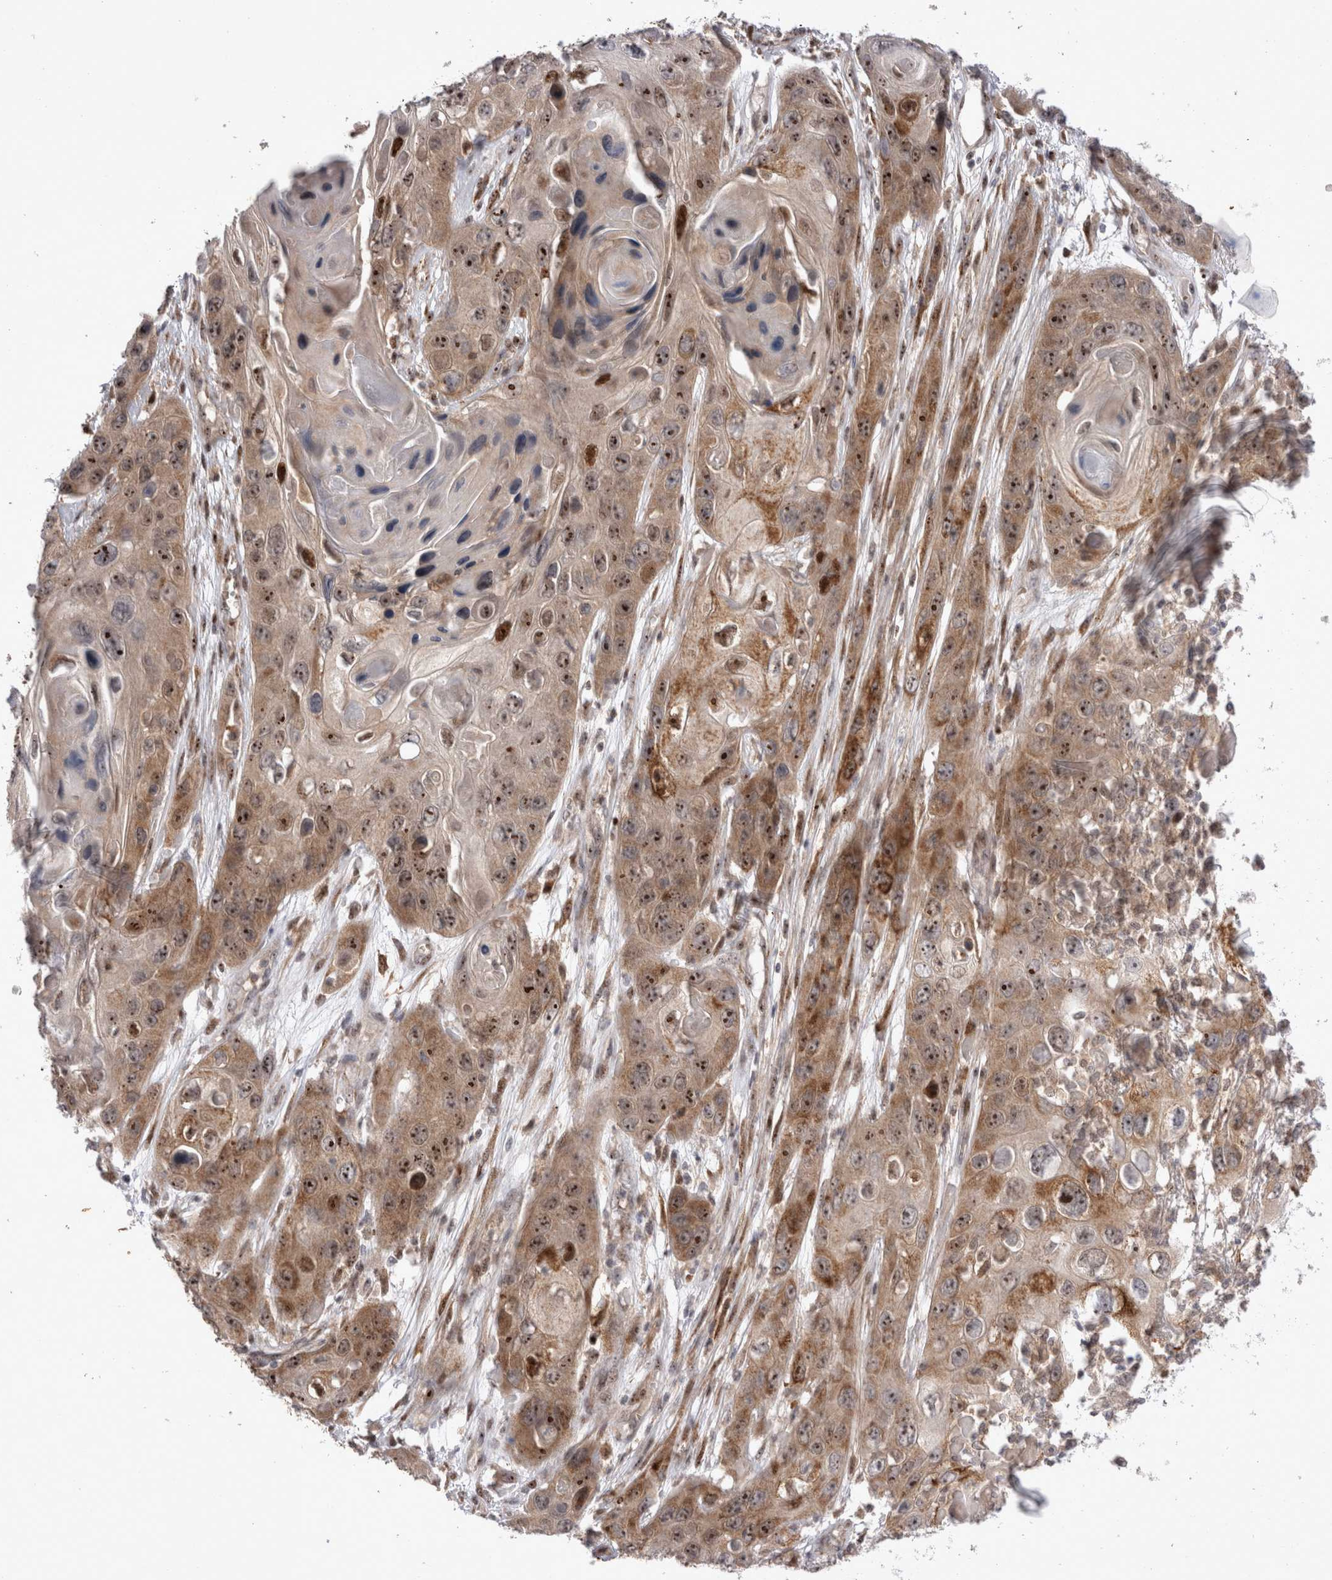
{"staining": {"intensity": "strong", "quantity": ">75%", "location": "cytoplasmic/membranous,nuclear"}, "tissue": "skin cancer", "cell_type": "Tumor cells", "image_type": "cancer", "snomed": [{"axis": "morphology", "description": "Squamous cell carcinoma, NOS"}, {"axis": "topography", "description": "Skin"}], "caption": "IHC (DAB (3,3'-diaminobenzidine)) staining of skin squamous cell carcinoma displays strong cytoplasmic/membranous and nuclear protein positivity in approximately >75% of tumor cells. (Brightfield microscopy of DAB IHC at high magnification).", "gene": "STK11", "patient": {"sex": "male", "age": 55}}